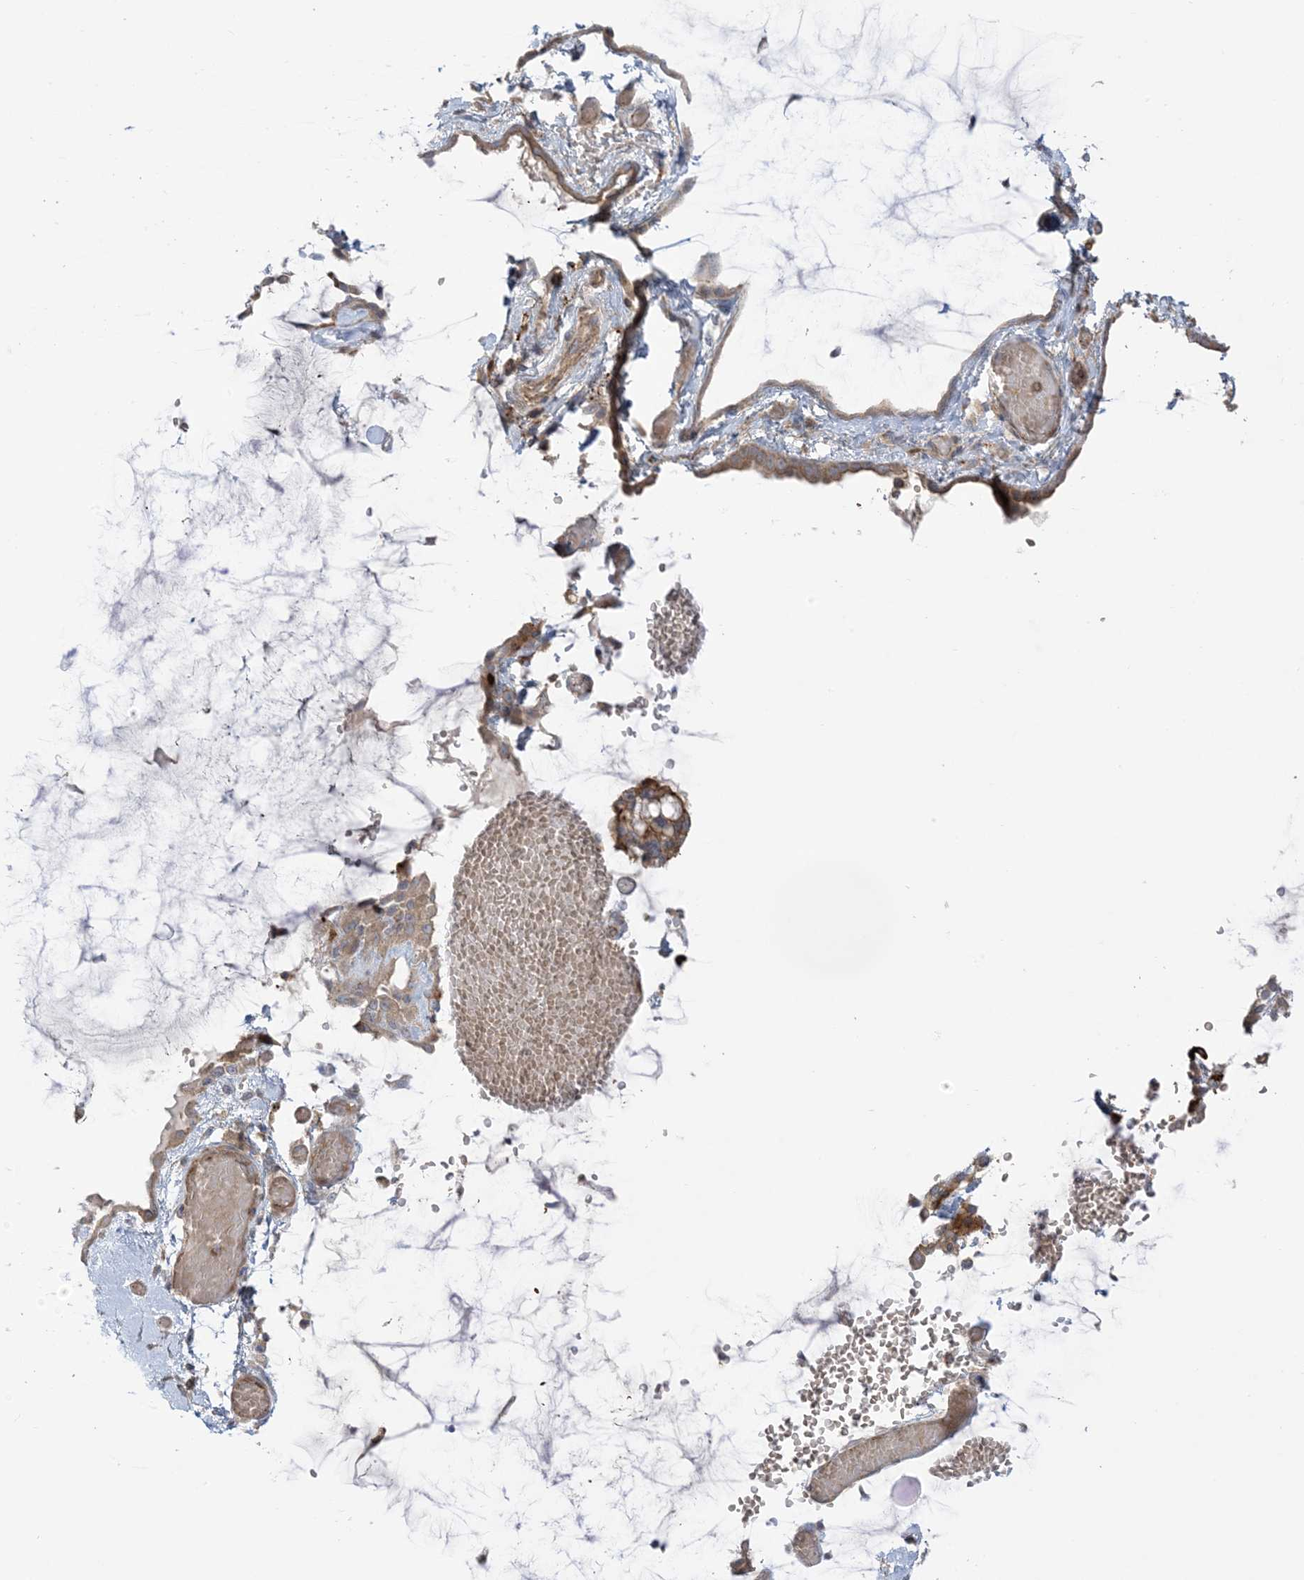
{"staining": {"intensity": "moderate", "quantity": ">75%", "location": "cytoplasmic/membranous"}, "tissue": "ovarian cancer", "cell_type": "Tumor cells", "image_type": "cancer", "snomed": [{"axis": "morphology", "description": "Cystadenocarcinoma, mucinous, NOS"}, {"axis": "topography", "description": "Ovary"}], "caption": "The micrograph displays staining of ovarian cancer (mucinous cystadenocarcinoma), revealing moderate cytoplasmic/membranous protein expression (brown color) within tumor cells.", "gene": "ICMT", "patient": {"sex": "female", "age": 39}}